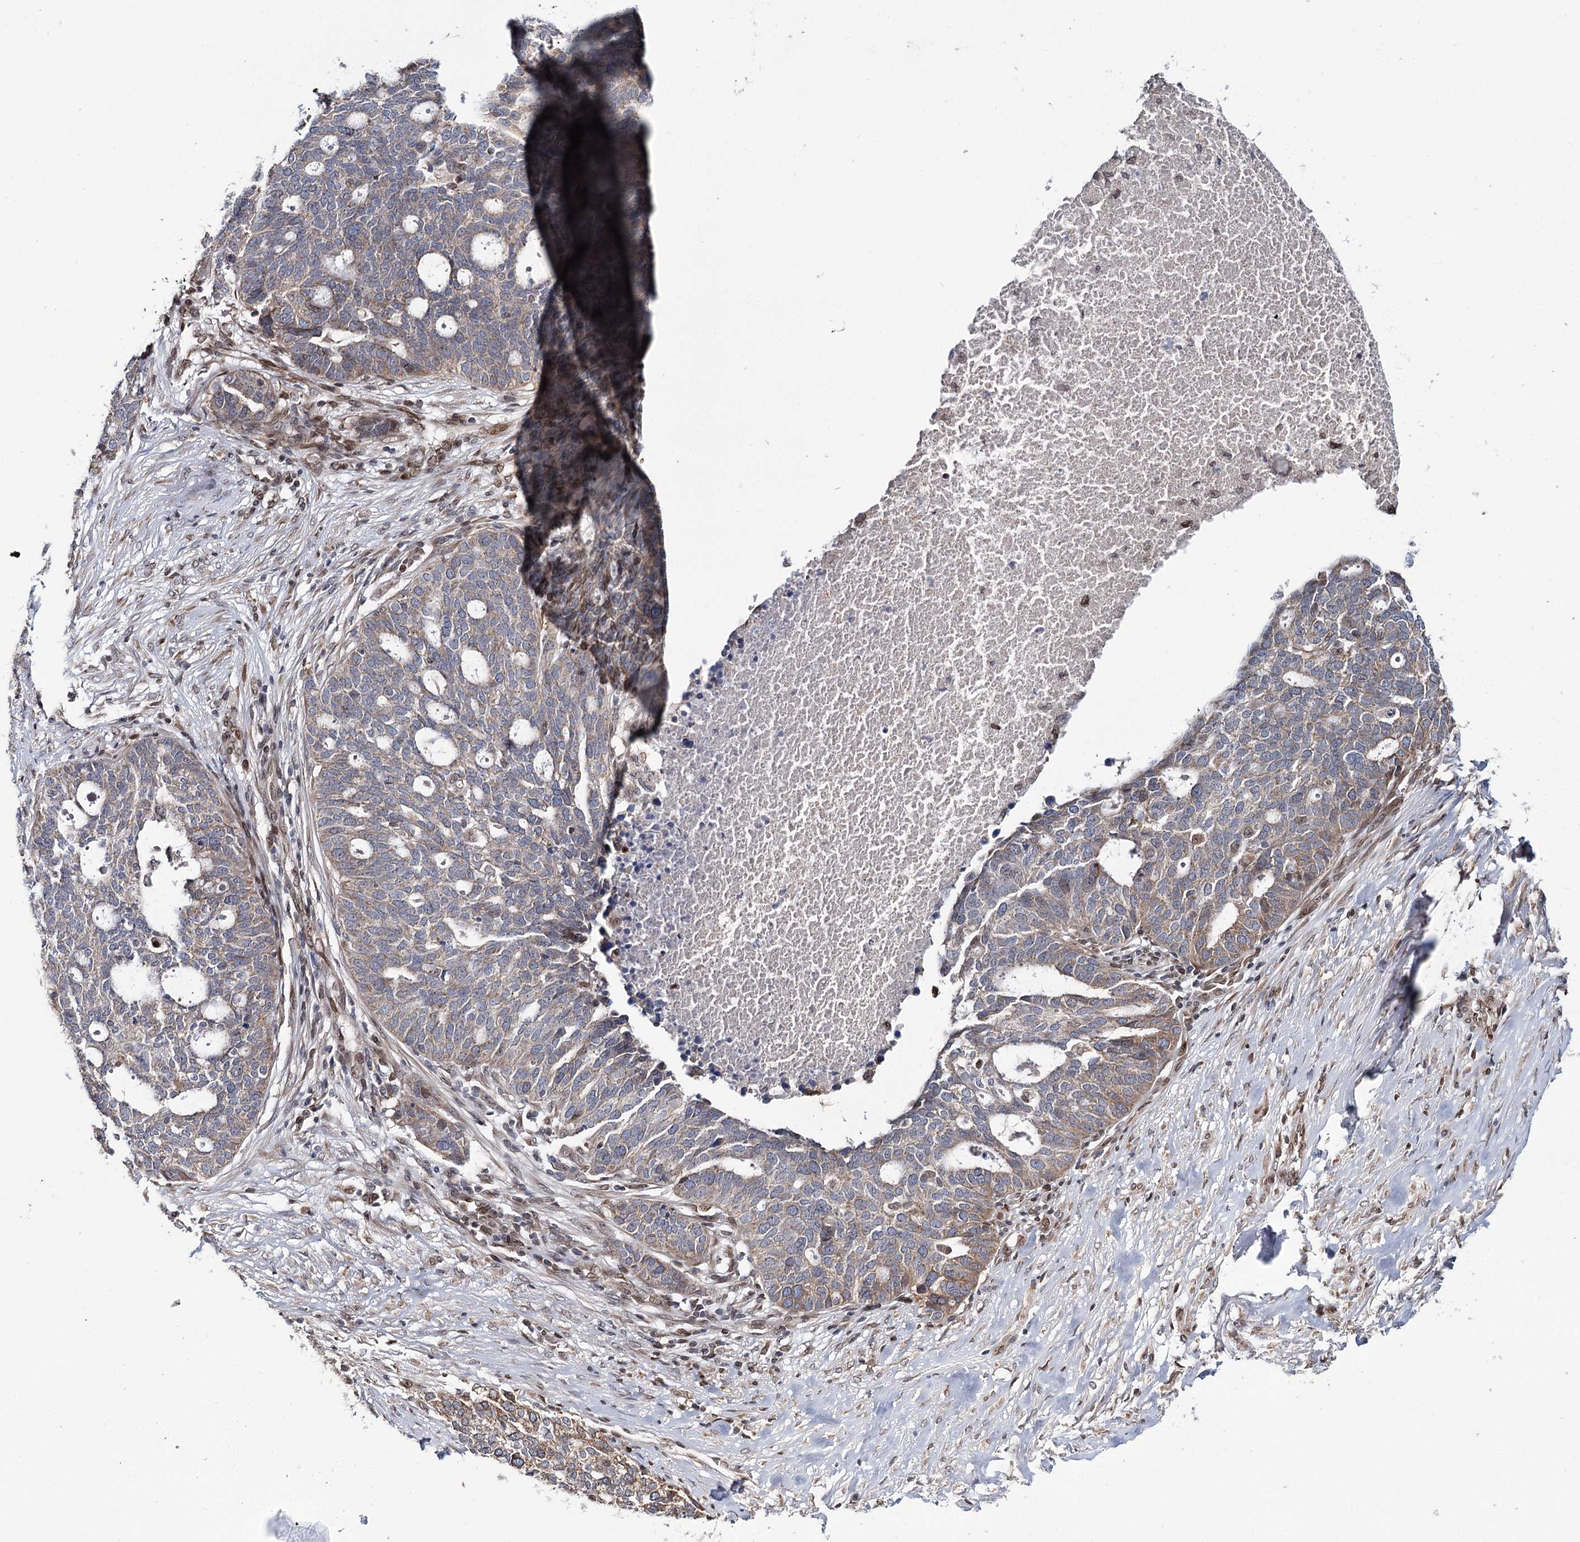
{"staining": {"intensity": "weak", "quantity": ">75%", "location": "cytoplasmic/membranous,nuclear"}, "tissue": "ovarian cancer", "cell_type": "Tumor cells", "image_type": "cancer", "snomed": [{"axis": "morphology", "description": "Cystadenocarcinoma, serous, NOS"}, {"axis": "topography", "description": "Ovary"}], "caption": "High-power microscopy captured an immunohistochemistry image of ovarian cancer (serous cystadenocarcinoma), revealing weak cytoplasmic/membranous and nuclear staining in about >75% of tumor cells.", "gene": "CFAP46", "patient": {"sex": "female", "age": 59}}